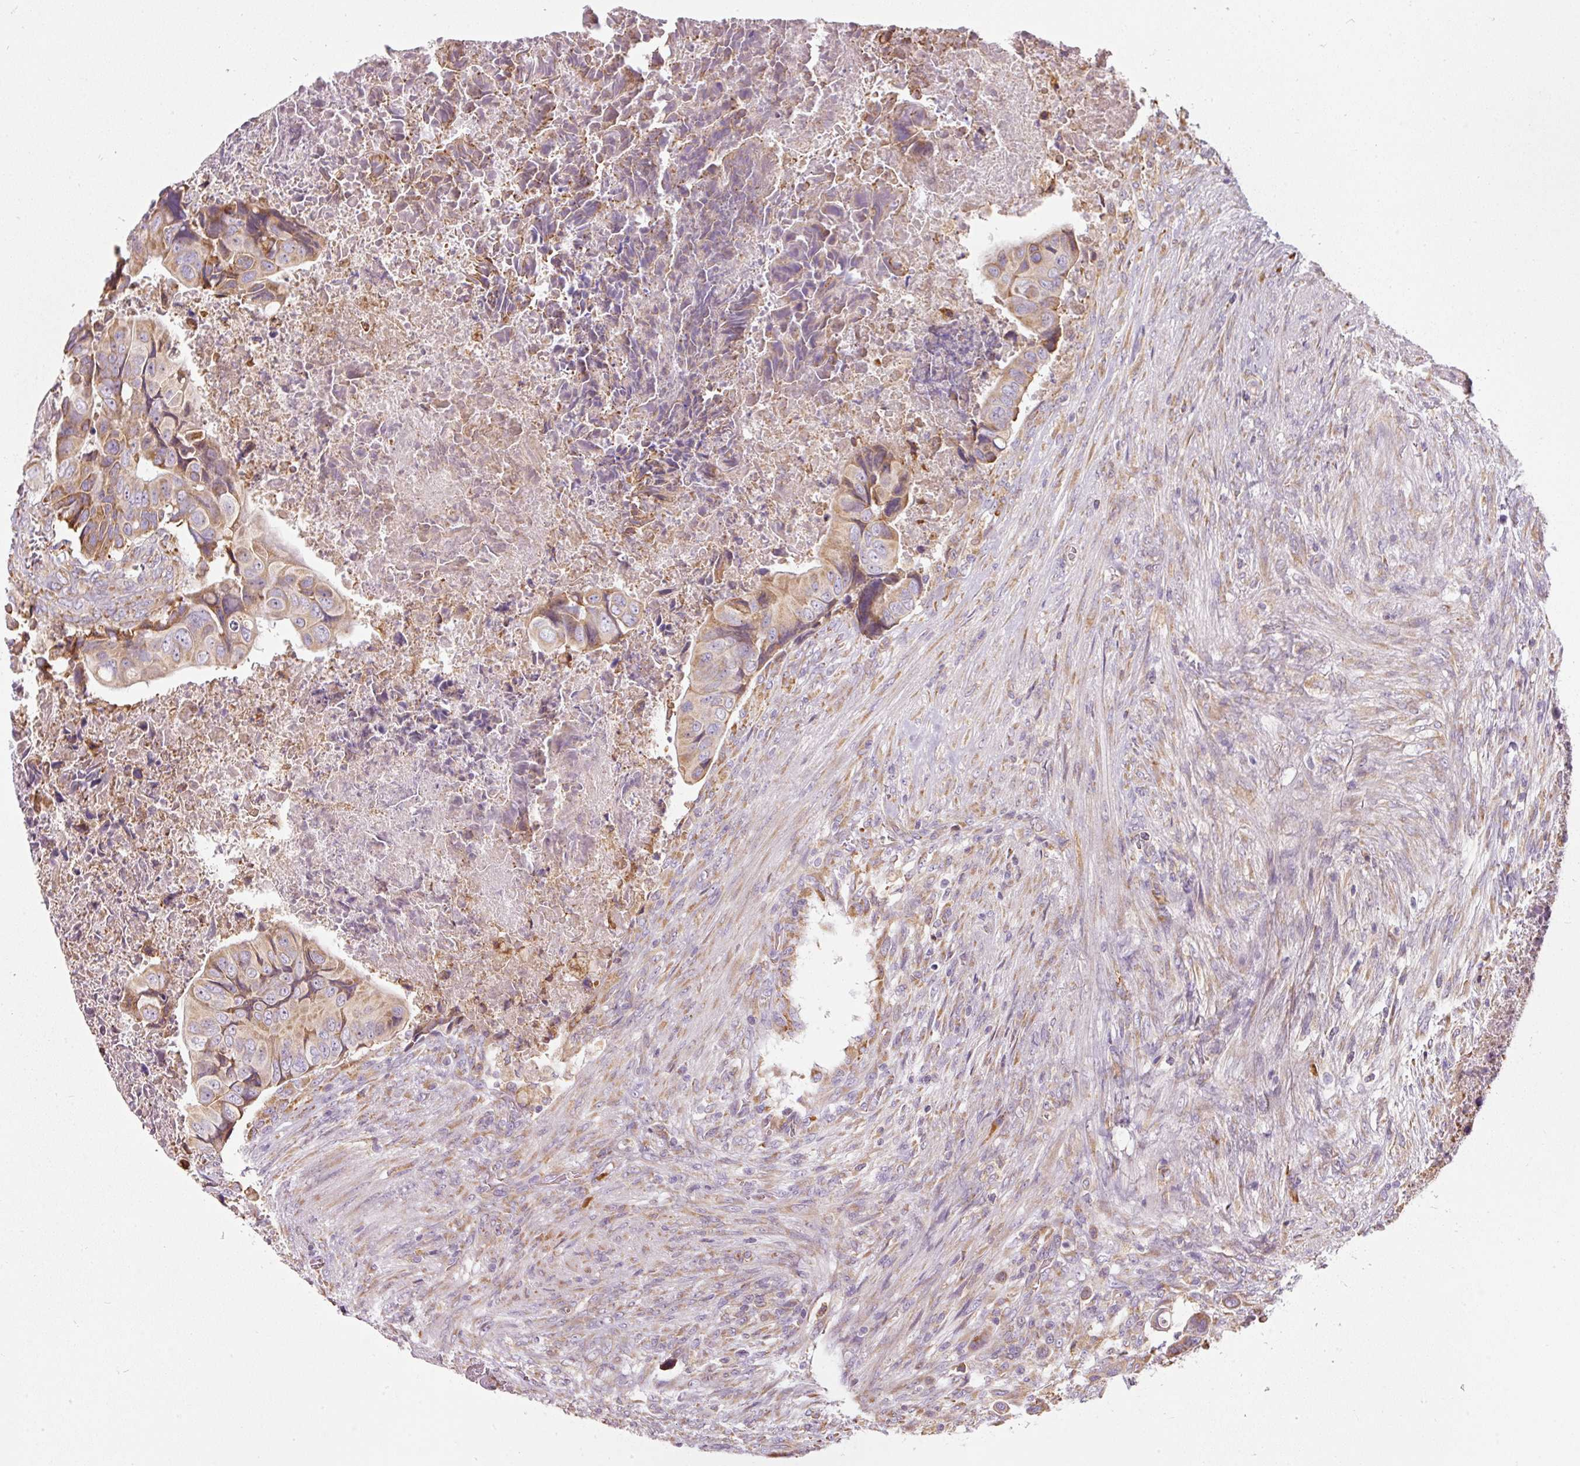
{"staining": {"intensity": "moderate", "quantity": "25%-75%", "location": "cytoplasmic/membranous"}, "tissue": "colorectal cancer", "cell_type": "Tumor cells", "image_type": "cancer", "snomed": [{"axis": "morphology", "description": "Adenocarcinoma, NOS"}, {"axis": "topography", "description": "Rectum"}], "caption": "Tumor cells exhibit medium levels of moderate cytoplasmic/membranous expression in approximately 25%-75% of cells in human colorectal adenocarcinoma.", "gene": "MORN4", "patient": {"sex": "female", "age": 78}}